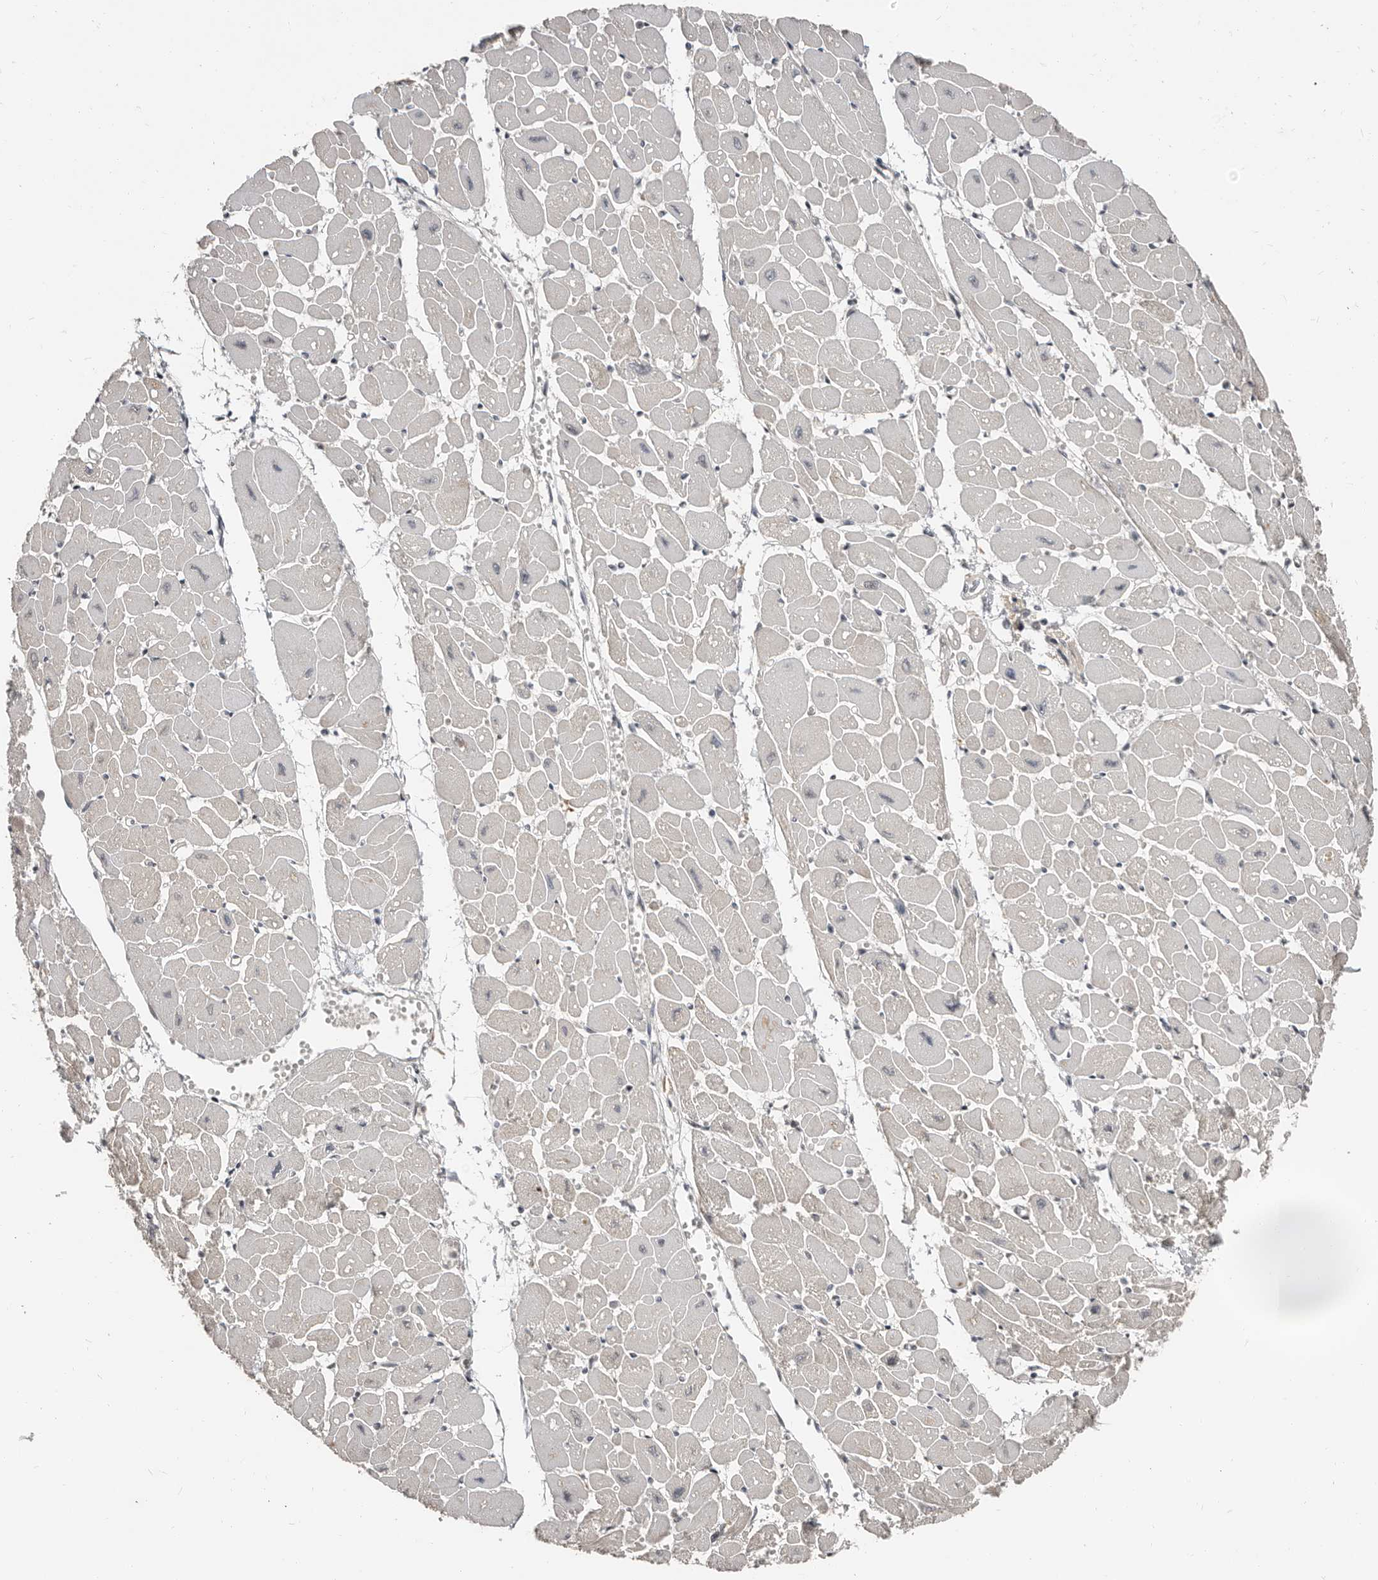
{"staining": {"intensity": "weak", "quantity": "25%-75%", "location": "cytoplasmic/membranous,nuclear"}, "tissue": "heart muscle", "cell_type": "Cardiomyocytes", "image_type": "normal", "snomed": [{"axis": "morphology", "description": "Normal tissue, NOS"}, {"axis": "topography", "description": "Heart"}], "caption": "Immunohistochemical staining of unremarkable heart muscle displays low levels of weak cytoplasmic/membranous,nuclear staining in approximately 25%-75% of cardiomyocytes.", "gene": "APOL6", "patient": {"sex": "female", "age": 54}}